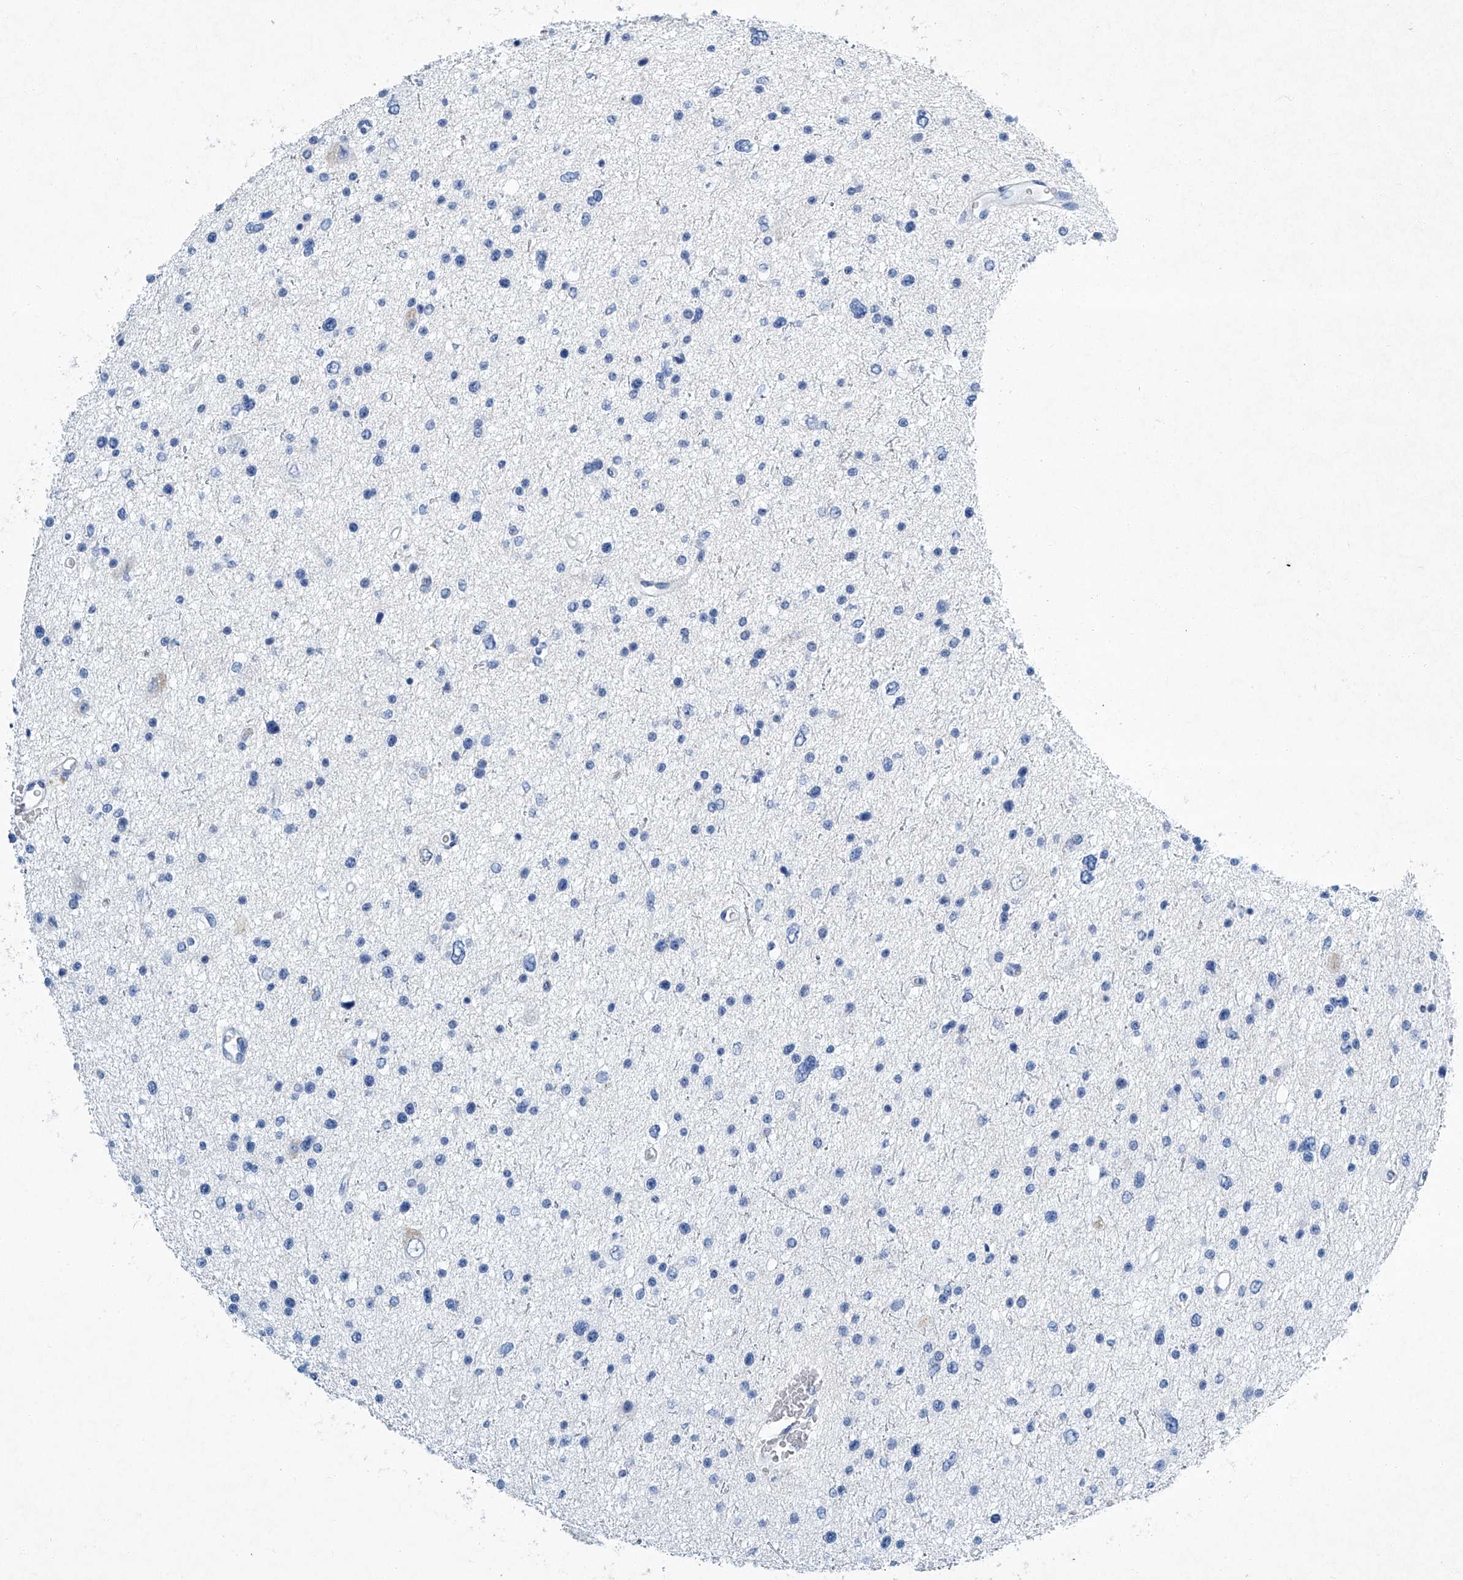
{"staining": {"intensity": "negative", "quantity": "none", "location": "none"}, "tissue": "glioma", "cell_type": "Tumor cells", "image_type": "cancer", "snomed": [{"axis": "morphology", "description": "Glioma, malignant, Low grade"}, {"axis": "topography", "description": "Brain"}], "caption": "Human glioma stained for a protein using immunohistochemistry (IHC) demonstrates no expression in tumor cells.", "gene": "CYP2A7", "patient": {"sex": "female", "age": 37}}